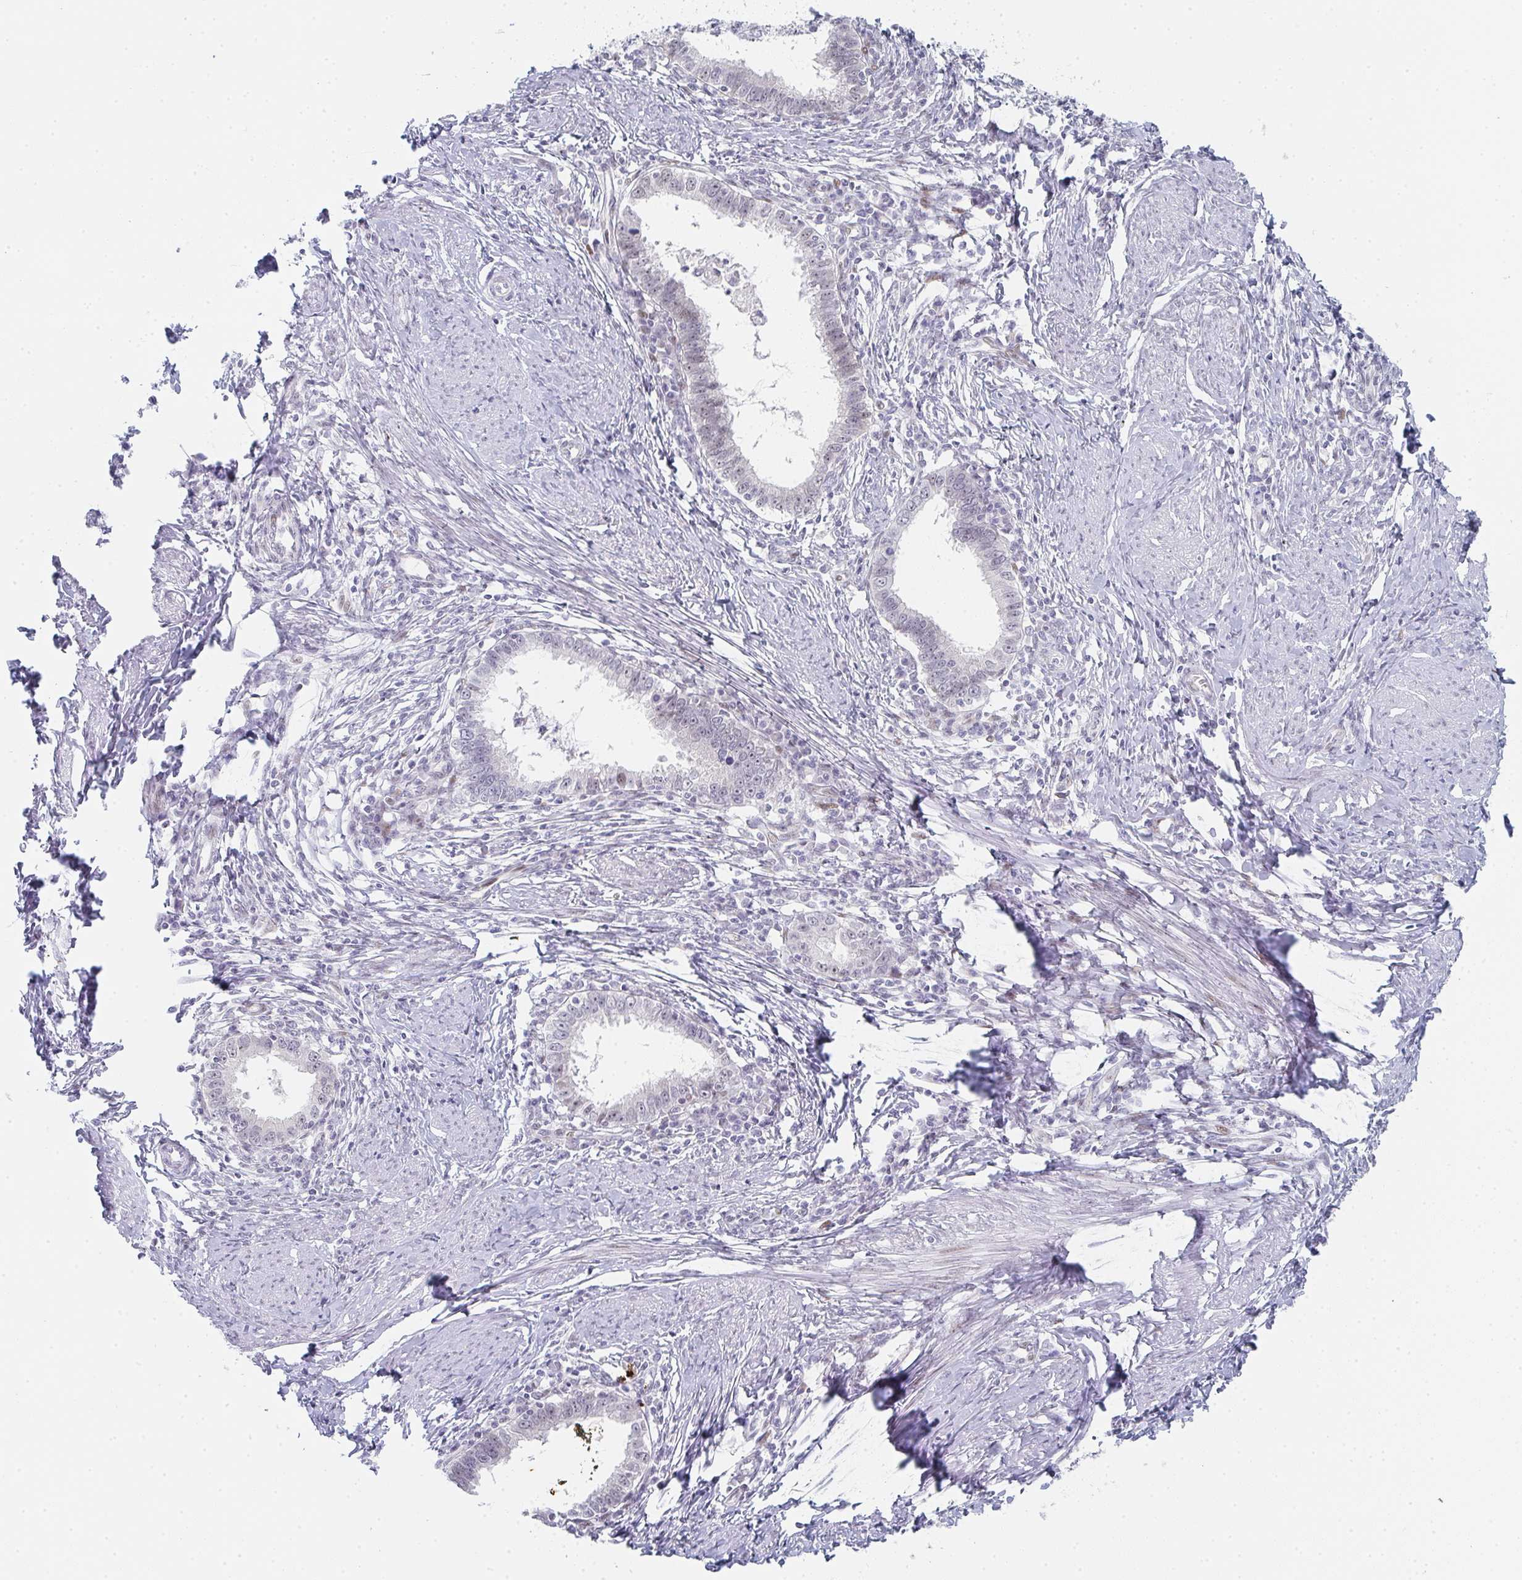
{"staining": {"intensity": "moderate", "quantity": "<25%", "location": "nuclear"}, "tissue": "cervical cancer", "cell_type": "Tumor cells", "image_type": "cancer", "snomed": [{"axis": "morphology", "description": "Adenocarcinoma, NOS"}, {"axis": "topography", "description": "Cervix"}], "caption": "Cervical adenocarcinoma was stained to show a protein in brown. There is low levels of moderate nuclear staining in approximately <25% of tumor cells.", "gene": "POU2AF2", "patient": {"sex": "female", "age": 36}}